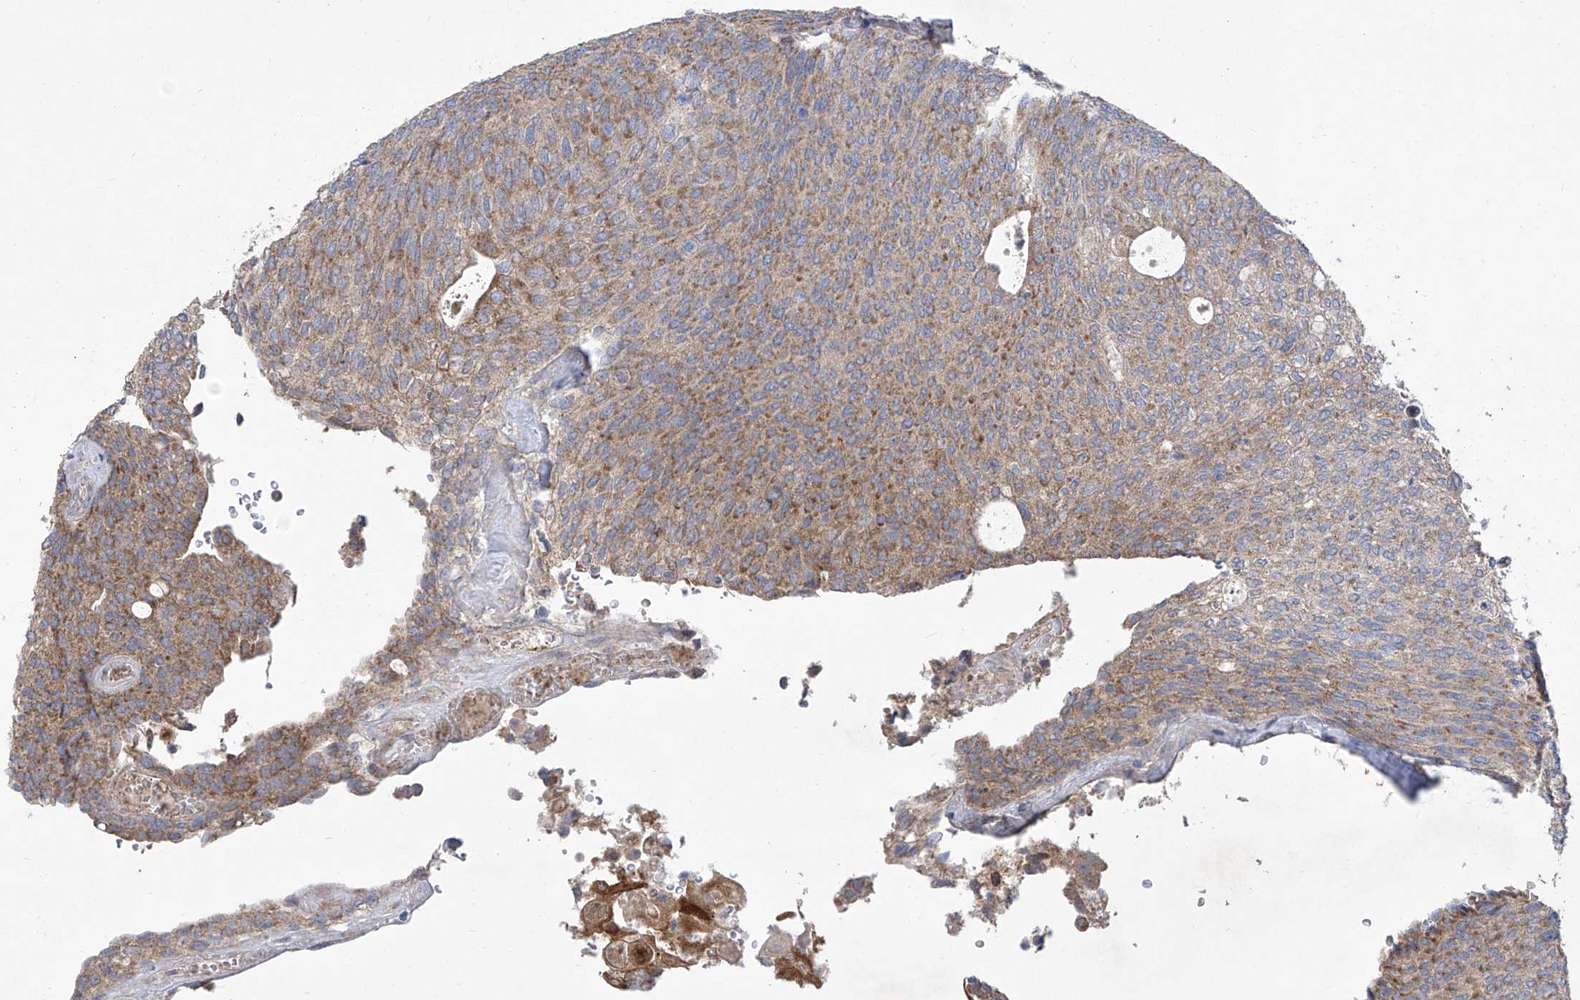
{"staining": {"intensity": "moderate", "quantity": "25%-75%", "location": "cytoplasmic/membranous"}, "tissue": "urothelial cancer", "cell_type": "Tumor cells", "image_type": "cancer", "snomed": [{"axis": "morphology", "description": "Urothelial carcinoma, Low grade"}, {"axis": "topography", "description": "Urinary bladder"}], "caption": "Immunohistochemistry of urothelial cancer shows medium levels of moderate cytoplasmic/membranous staining in about 25%-75% of tumor cells.", "gene": "COQ3", "patient": {"sex": "female", "age": 79}}